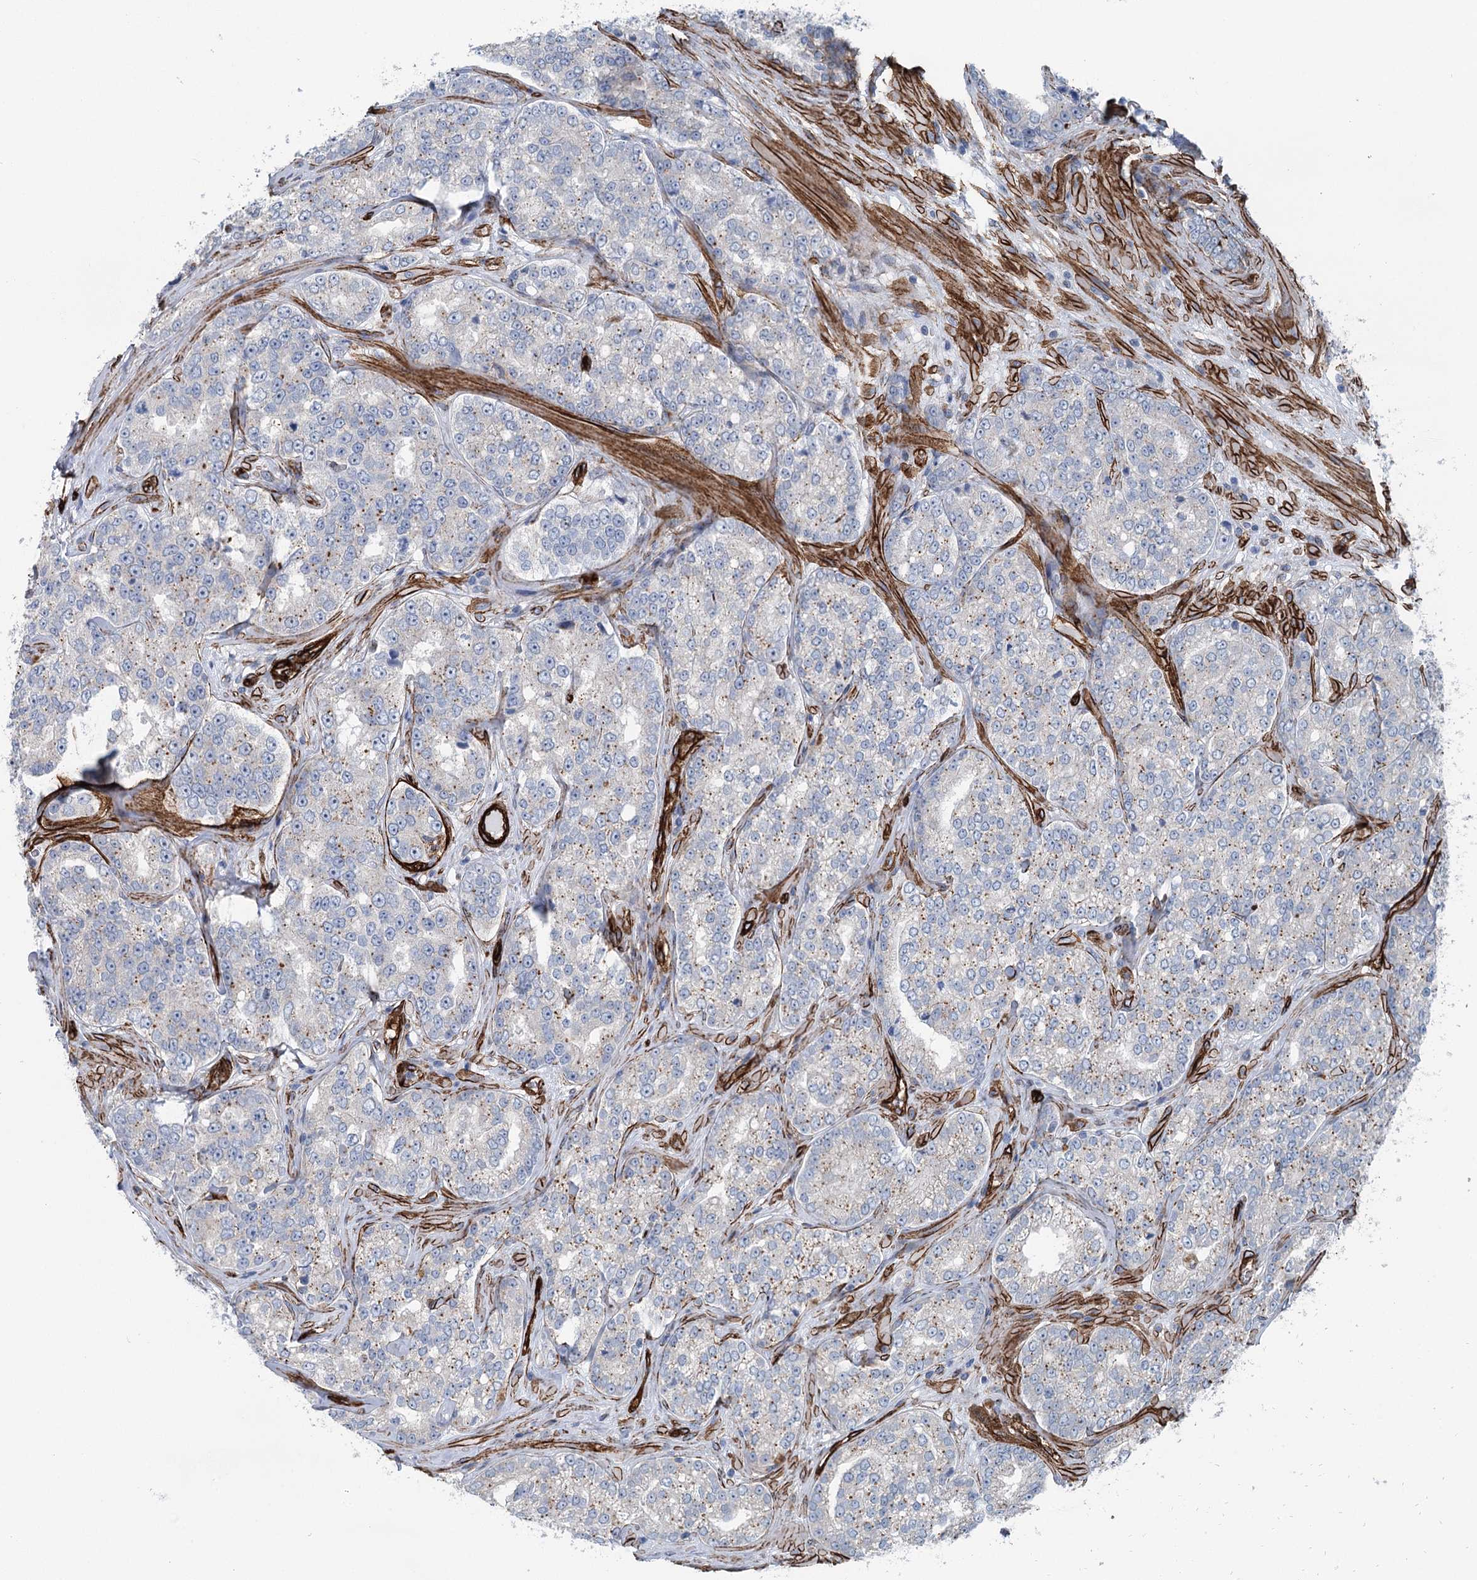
{"staining": {"intensity": "negative", "quantity": "none", "location": "none"}, "tissue": "prostate cancer", "cell_type": "Tumor cells", "image_type": "cancer", "snomed": [{"axis": "morphology", "description": "Normal tissue, NOS"}, {"axis": "morphology", "description": "Adenocarcinoma, High grade"}, {"axis": "topography", "description": "Prostate"}], "caption": "Tumor cells are negative for protein expression in human prostate adenocarcinoma (high-grade).", "gene": "IQSEC1", "patient": {"sex": "male", "age": 83}}